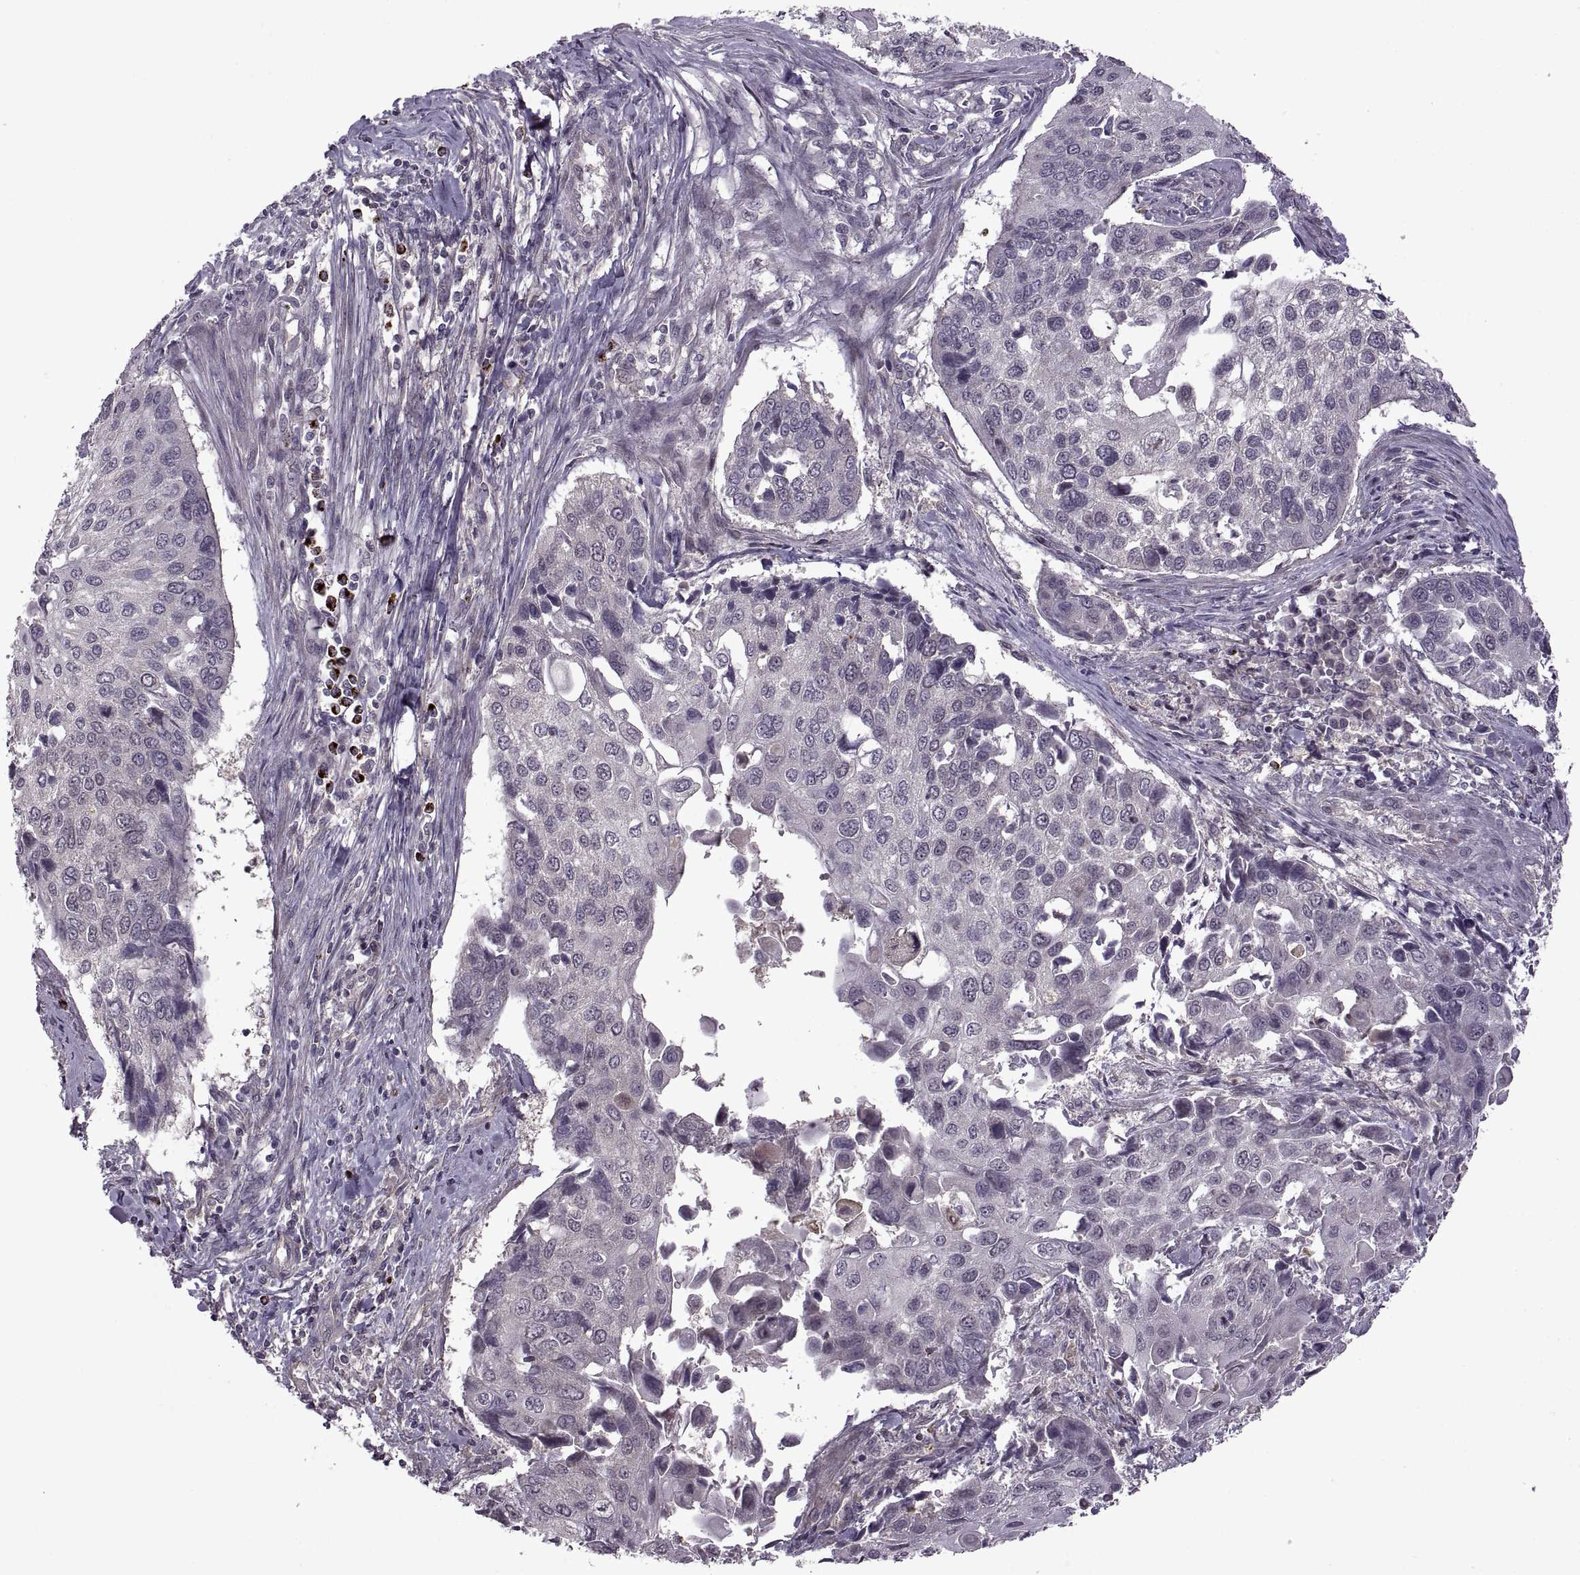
{"staining": {"intensity": "negative", "quantity": "none", "location": "none"}, "tissue": "lung cancer", "cell_type": "Tumor cells", "image_type": "cancer", "snomed": [{"axis": "morphology", "description": "Squamous cell carcinoma, NOS"}, {"axis": "morphology", "description": "Squamous cell carcinoma, metastatic, NOS"}, {"axis": "topography", "description": "Lung"}], "caption": "The histopathology image displays no staining of tumor cells in lung cancer. Brightfield microscopy of IHC stained with DAB (3,3'-diaminobenzidine) (brown) and hematoxylin (blue), captured at high magnification.", "gene": "PIERCE1", "patient": {"sex": "male", "age": 63}}